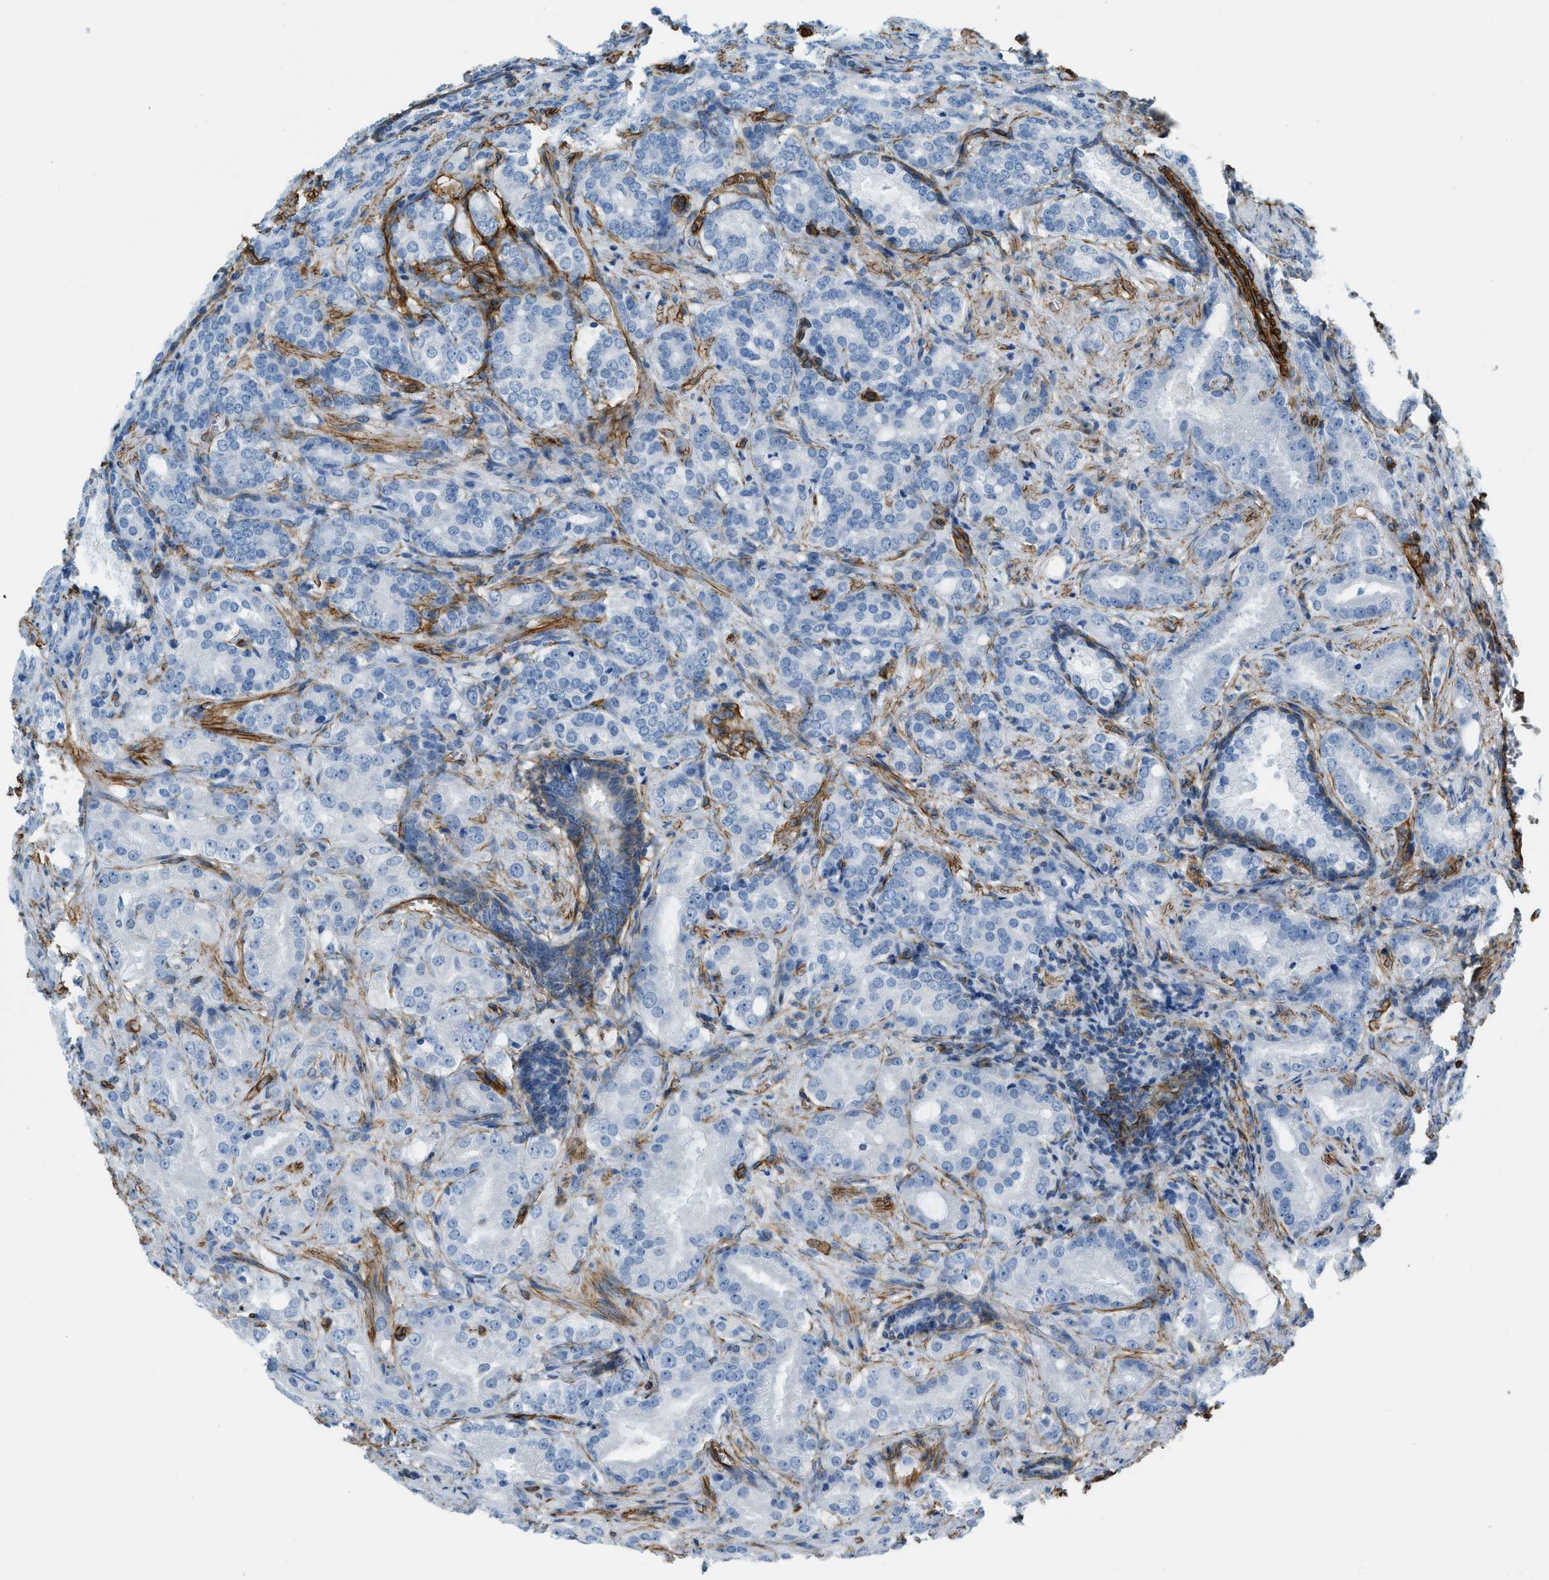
{"staining": {"intensity": "negative", "quantity": "none", "location": "none"}, "tissue": "prostate cancer", "cell_type": "Tumor cells", "image_type": "cancer", "snomed": [{"axis": "morphology", "description": "Adenocarcinoma, High grade"}, {"axis": "topography", "description": "Prostate"}], "caption": "Immunohistochemical staining of human adenocarcinoma (high-grade) (prostate) exhibits no significant staining in tumor cells.", "gene": "TMEM43", "patient": {"sex": "male", "age": 64}}